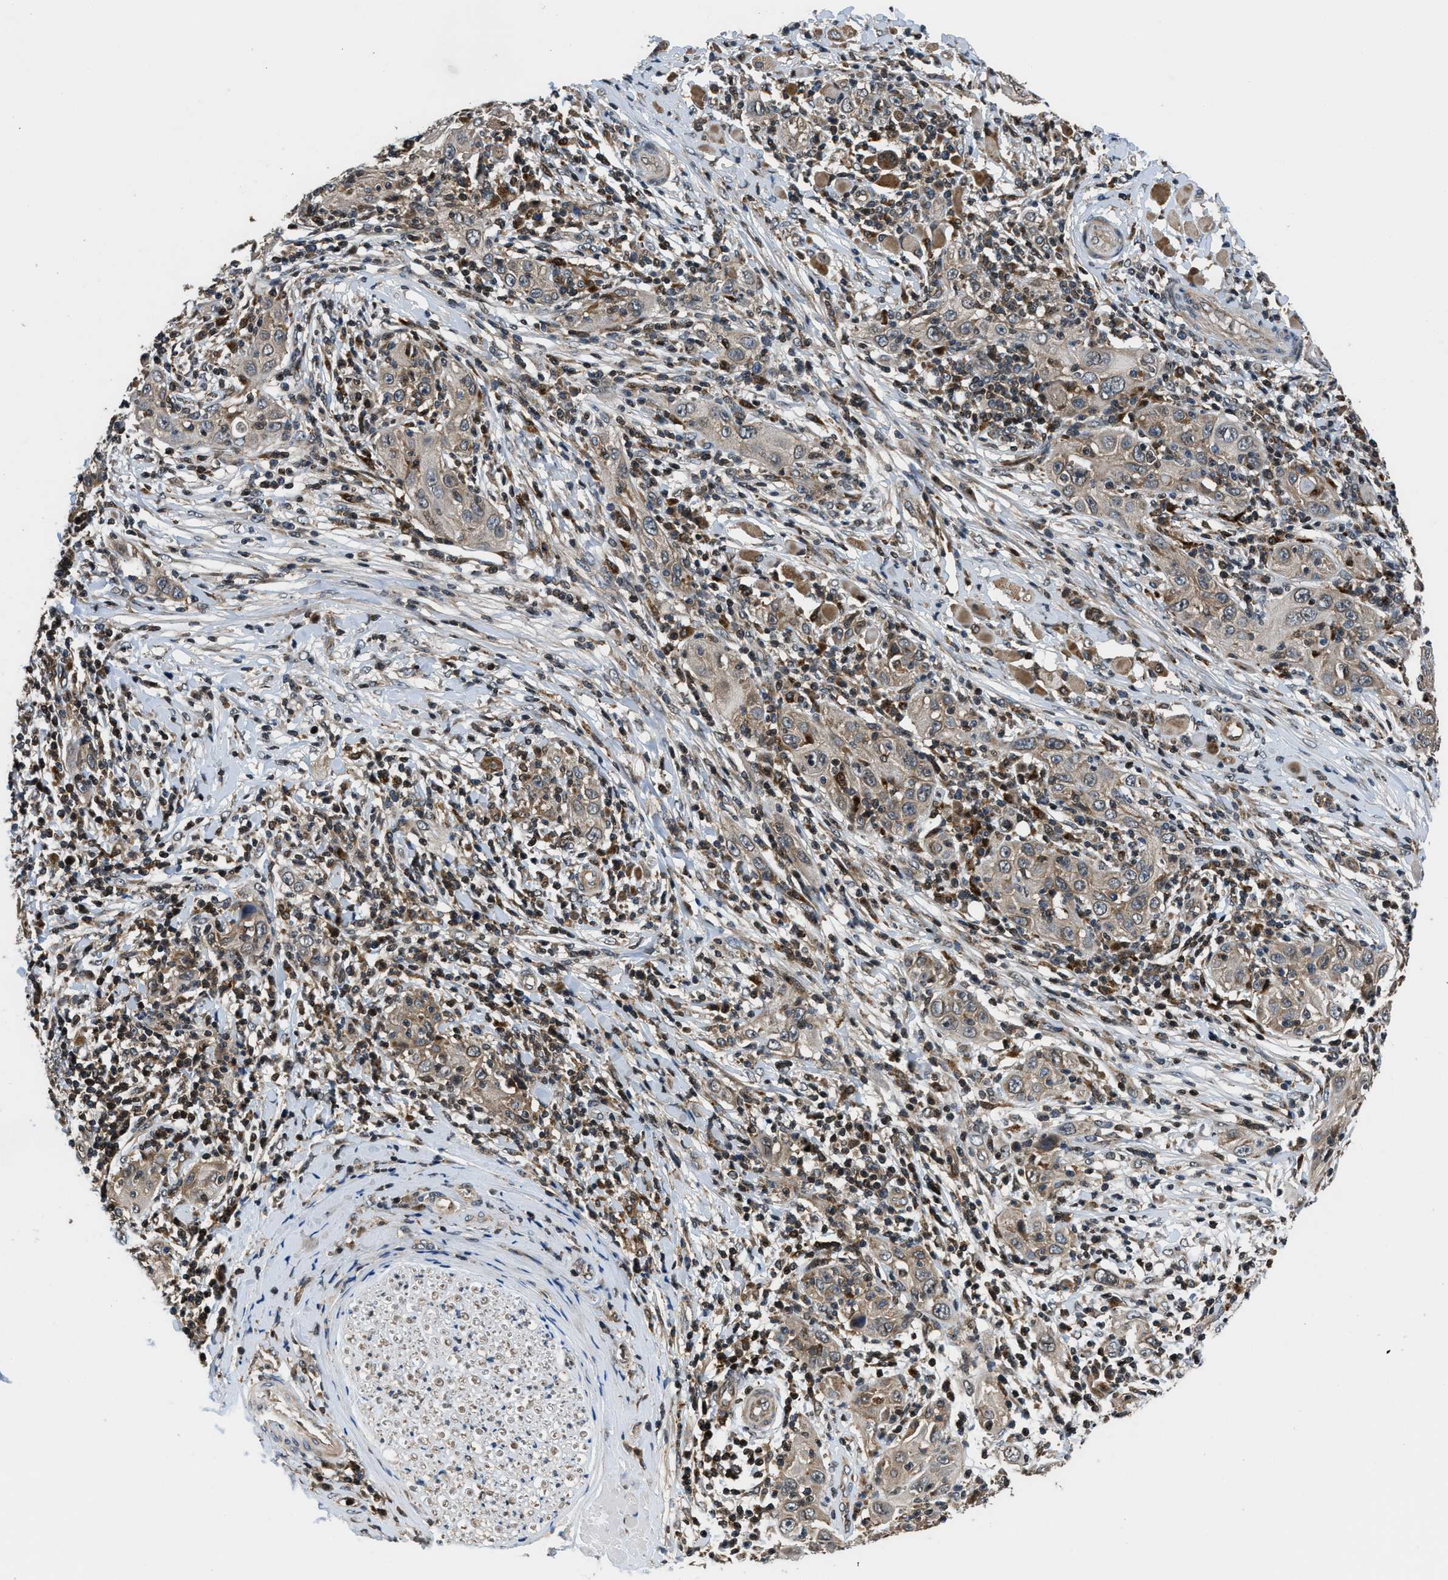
{"staining": {"intensity": "weak", "quantity": ">75%", "location": "cytoplasmic/membranous,nuclear"}, "tissue": "skin cancer", "cell_type": "Tumor cells", "image_type": "cancer", "snomed": [{"axis": "morphology", "description": "Squamous cell carcinoma, NOS"}, {"axis": "topography", "description": "Skin"}], "caption": "IHC histopathology image of squamous cell carcinoma (skin) stained for a protein (brown), which exhibits low levels of weak cytoplasmic/membranous and nuclear positivity in about >75% of tumor cells.", "gene": "CTBS", "patient": {"sex": "female", "age": 88}}